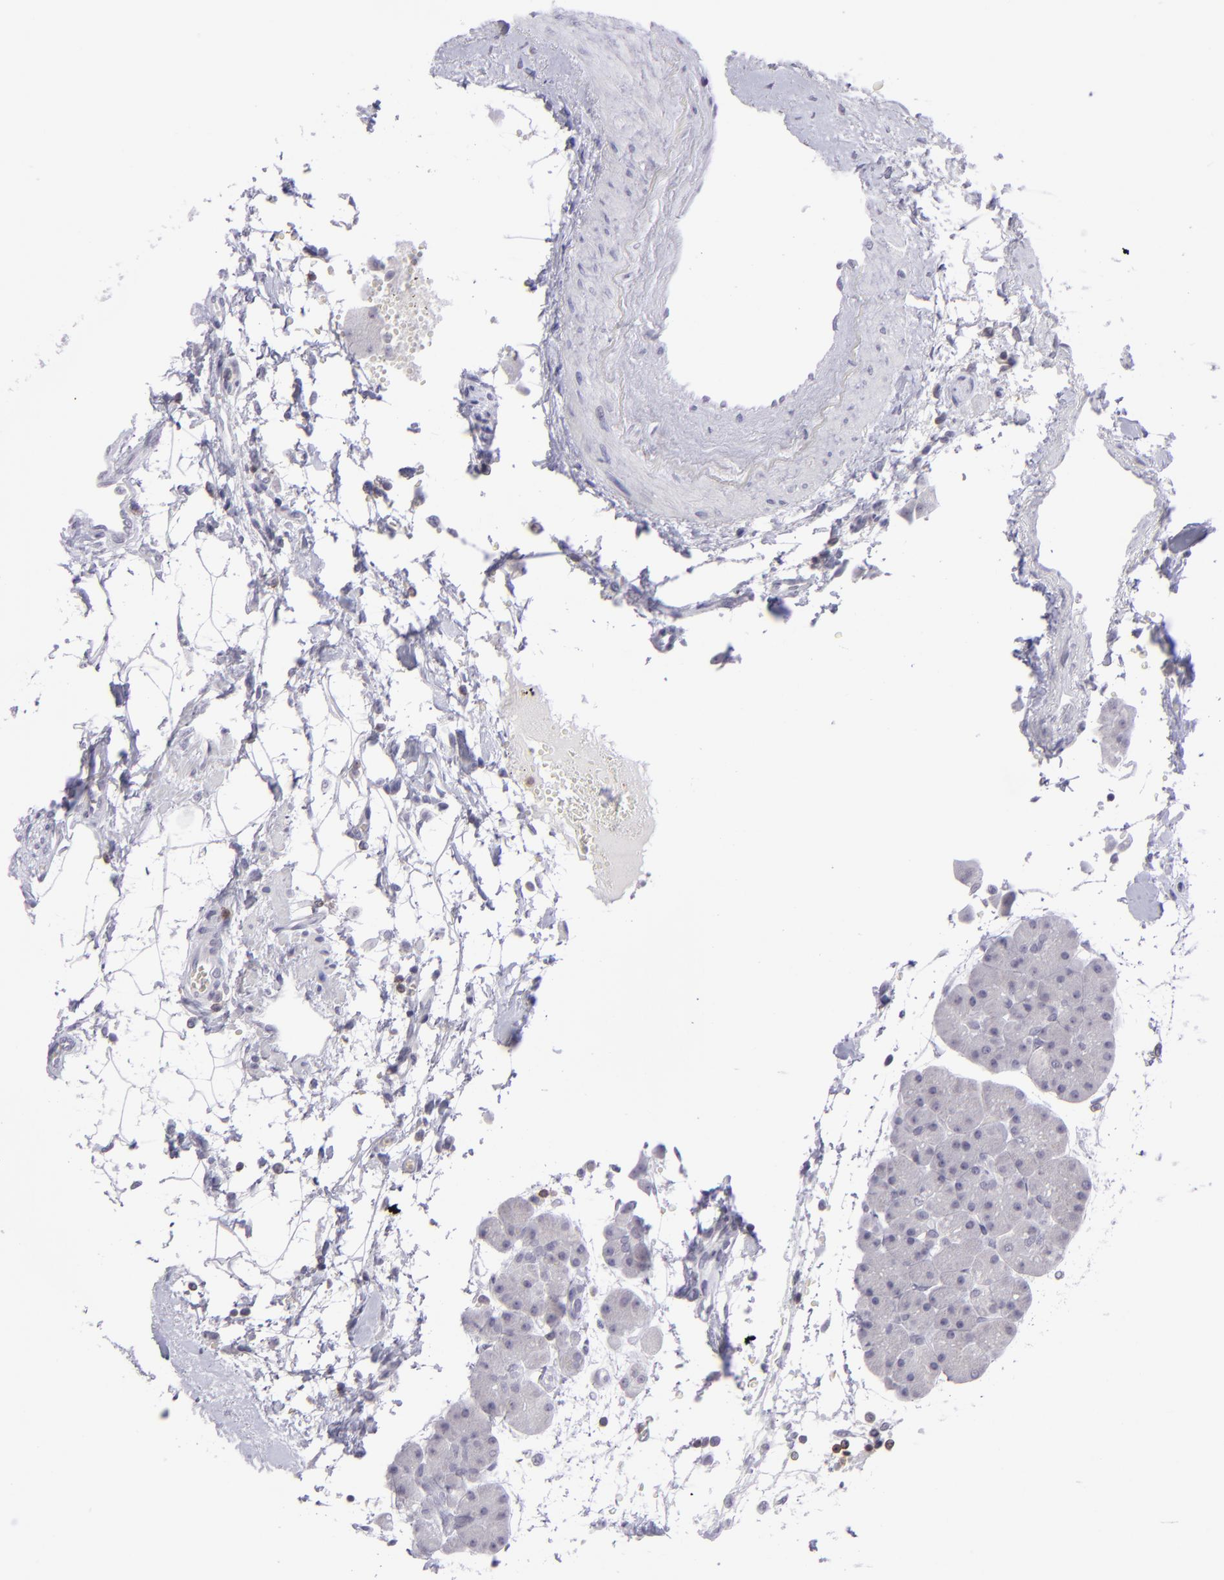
{"staining": {"intensity": "negative", "quantity": "none", "location": "none"}, "tissue": "pancreas", "cell_type": "Exocrine glandular cells", "image_type": "normal", "snomed": [{"axis": "morphology", "description": "Normal tissue, NOS"}, {"axis": "topography", "description": "Pancreas"}], "caption": "Immunohistochemistry photomicrograph of normal pancreas stained for a protein (brown), which shows no expression in exocrine glandular cells. The staining was performed using DAB to visualize the protein expression in brown, while the nuclei were stained in blue with hematoxylin (Magnification: 20x).", "gene": "CD48", "patient": {"sex": "male", "age": 66}}